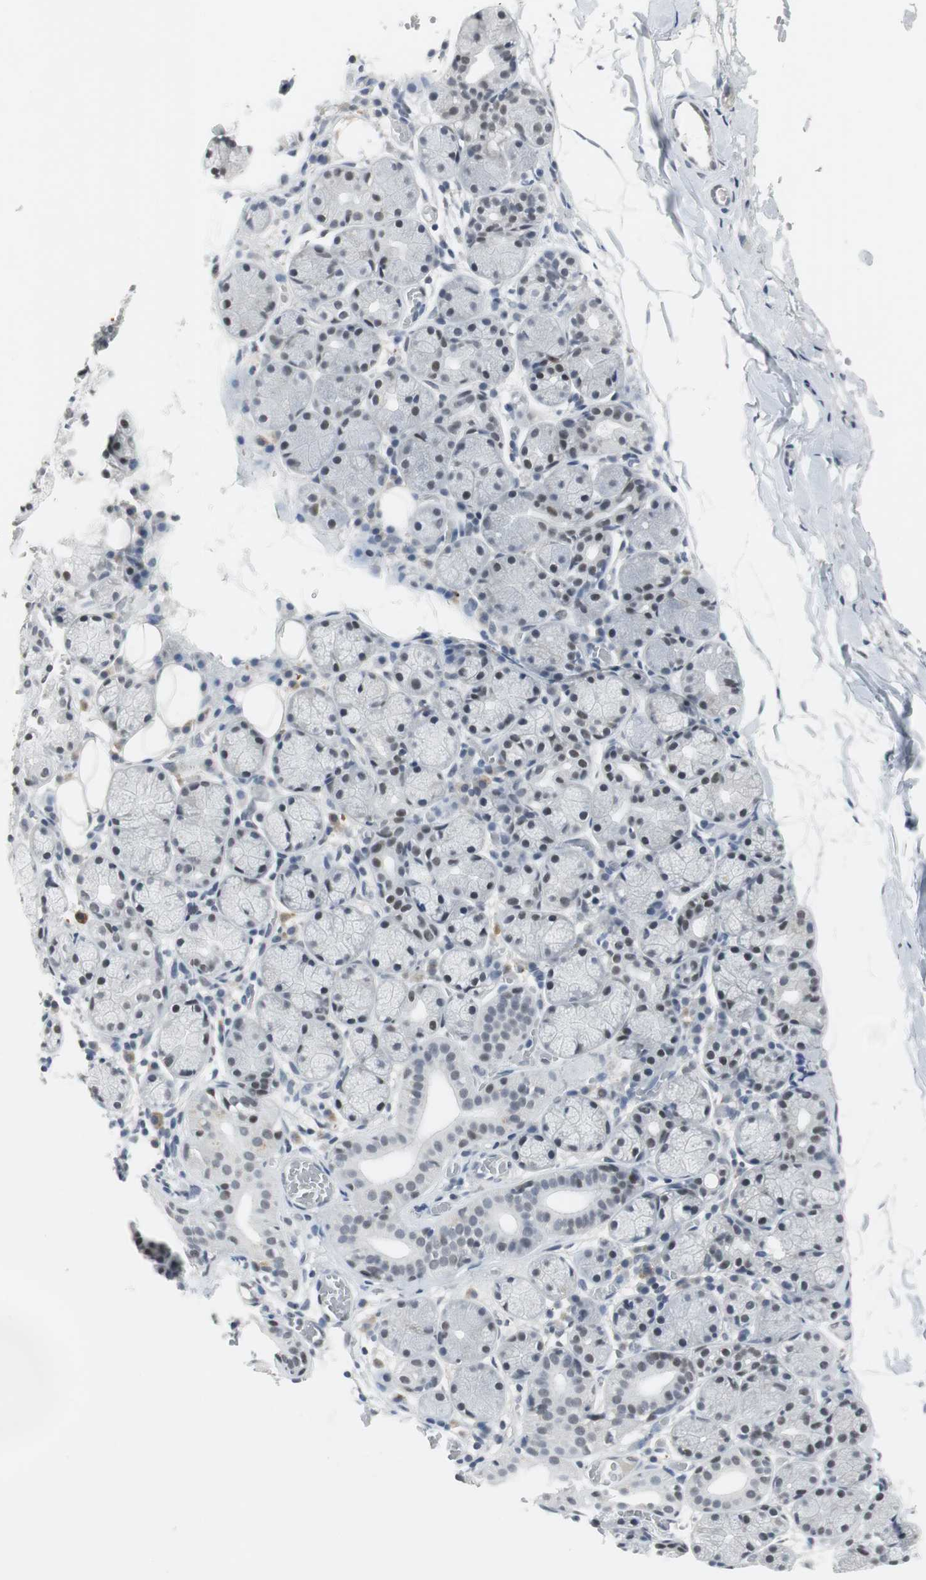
{"staining": {"intensity": "weak", "quantity": "25%-75%", "location": "nuclear"}, "tissue": "salivary gland", "cell_type": "Glandular cells", "image_type": "normal", "snomed": [{"axis": "morphology", "description": "Normal tissue, NOS"}, {"axis": "topography", "description": "Salivary gland"}], "caption": "IHC of benign salivary gland shows low levels of weak nuclear expression in approximately 25%-75% of glandular cells. The staining was performed using DAB, with brown indicating positive protein expression. Nuclei are stained blue with hematoxylin.", "gene": "ELK1", "patient": {"sex": "female", "age": 24}}